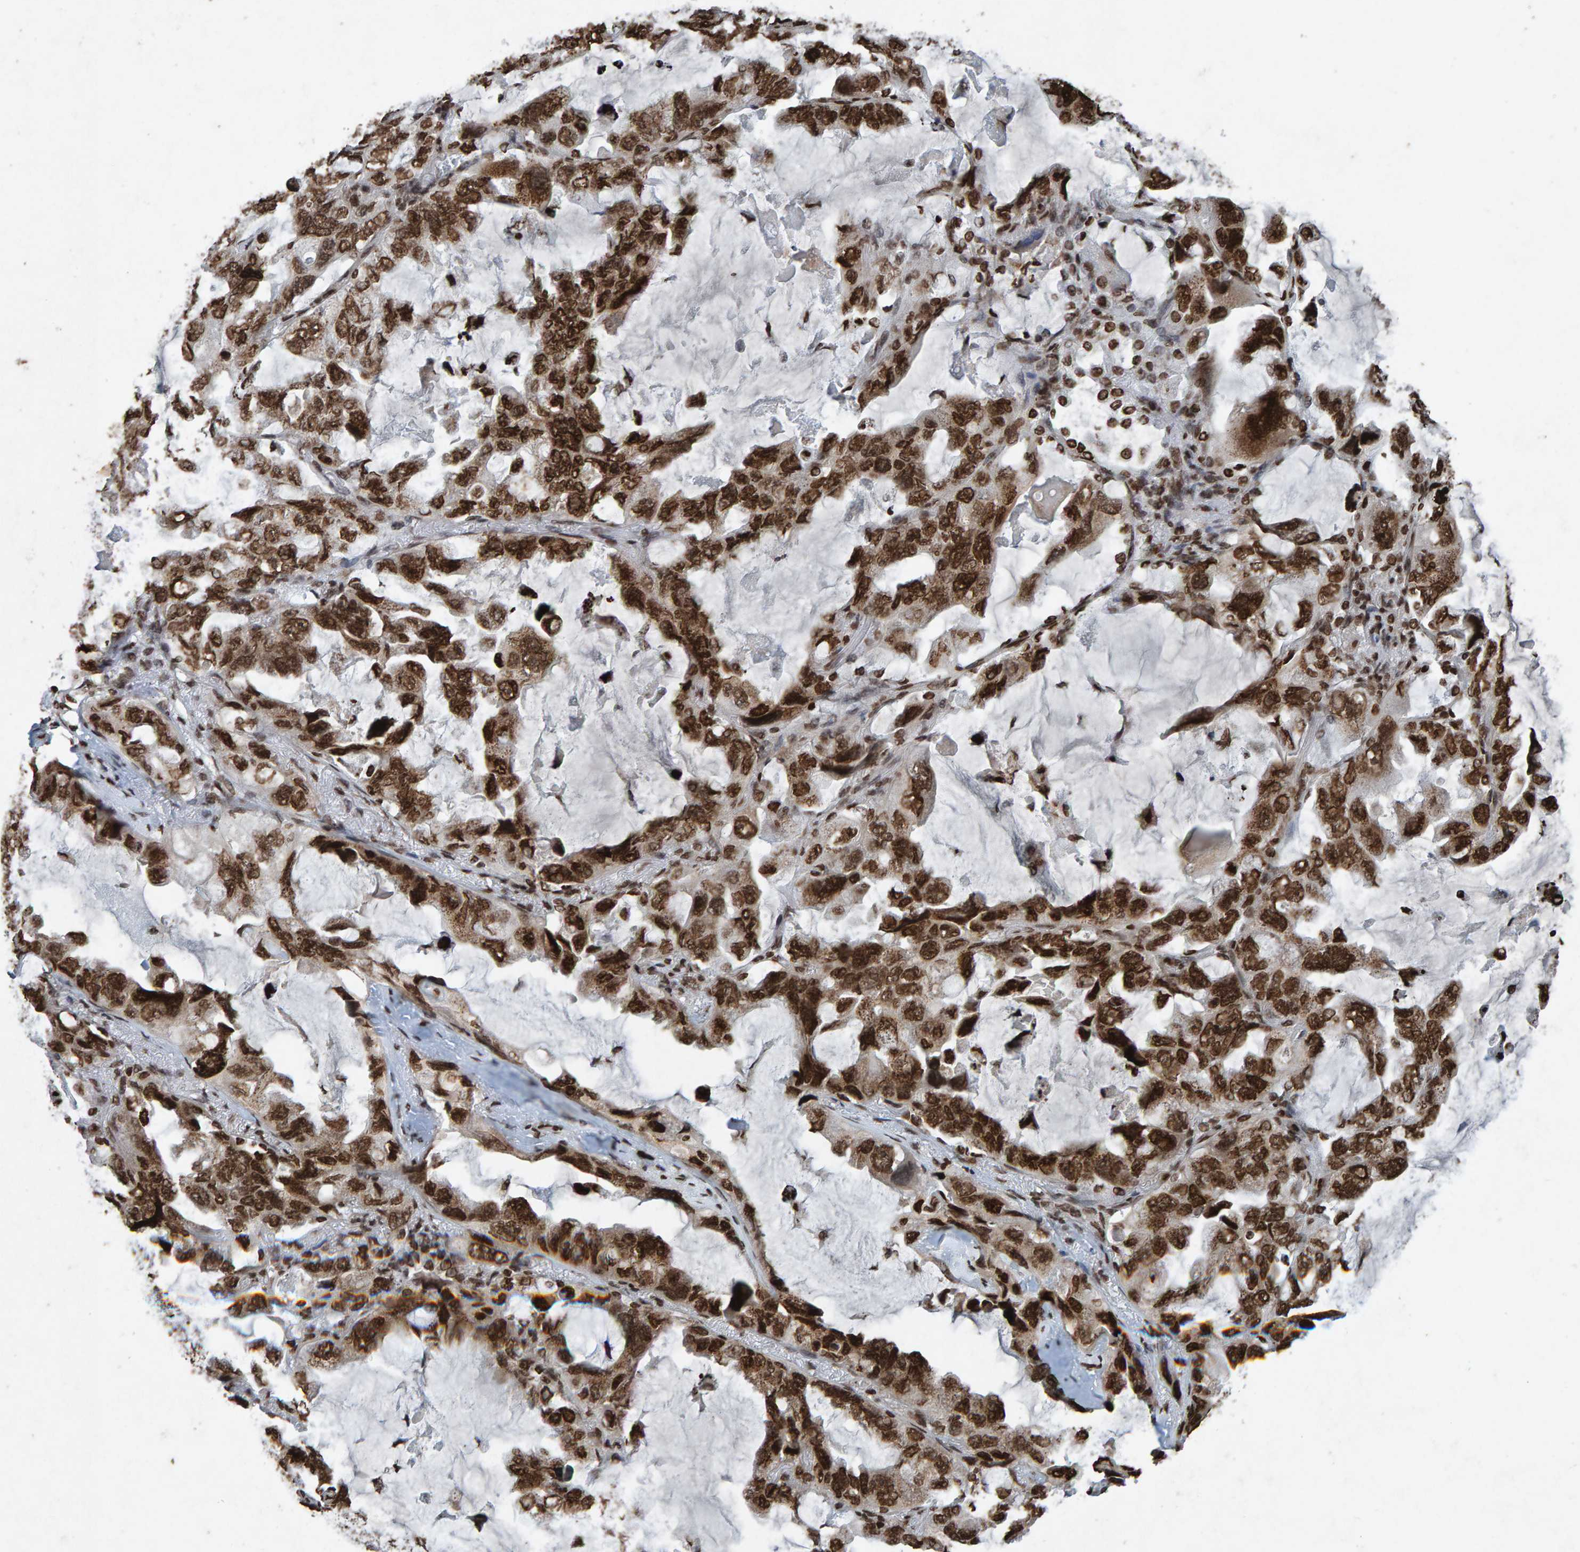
{"staining": {"intensity": "strong", "quantity": ">75%", "location": "nuclear"}, "tissue": "lung cancer", "cell_type": "Tumor cells", "image_type": "cancer", "snomed": [{"axis": "morphology", "description": "Squamous cell carcinoma, NOS"}, {"axis": "topography", "description": "Lung"}], "caption": "Immunohistochemistry image of neoplastic tissue: lung cancer stained using immunohistochemistry (IHC) exhibits high levels of strong protein expression localized specifically in the nuclear of tumor cells, appearing as a nuclear brown color.", "gene": "H2AZ1", "patient": {"sex": "female", "age": 73}}